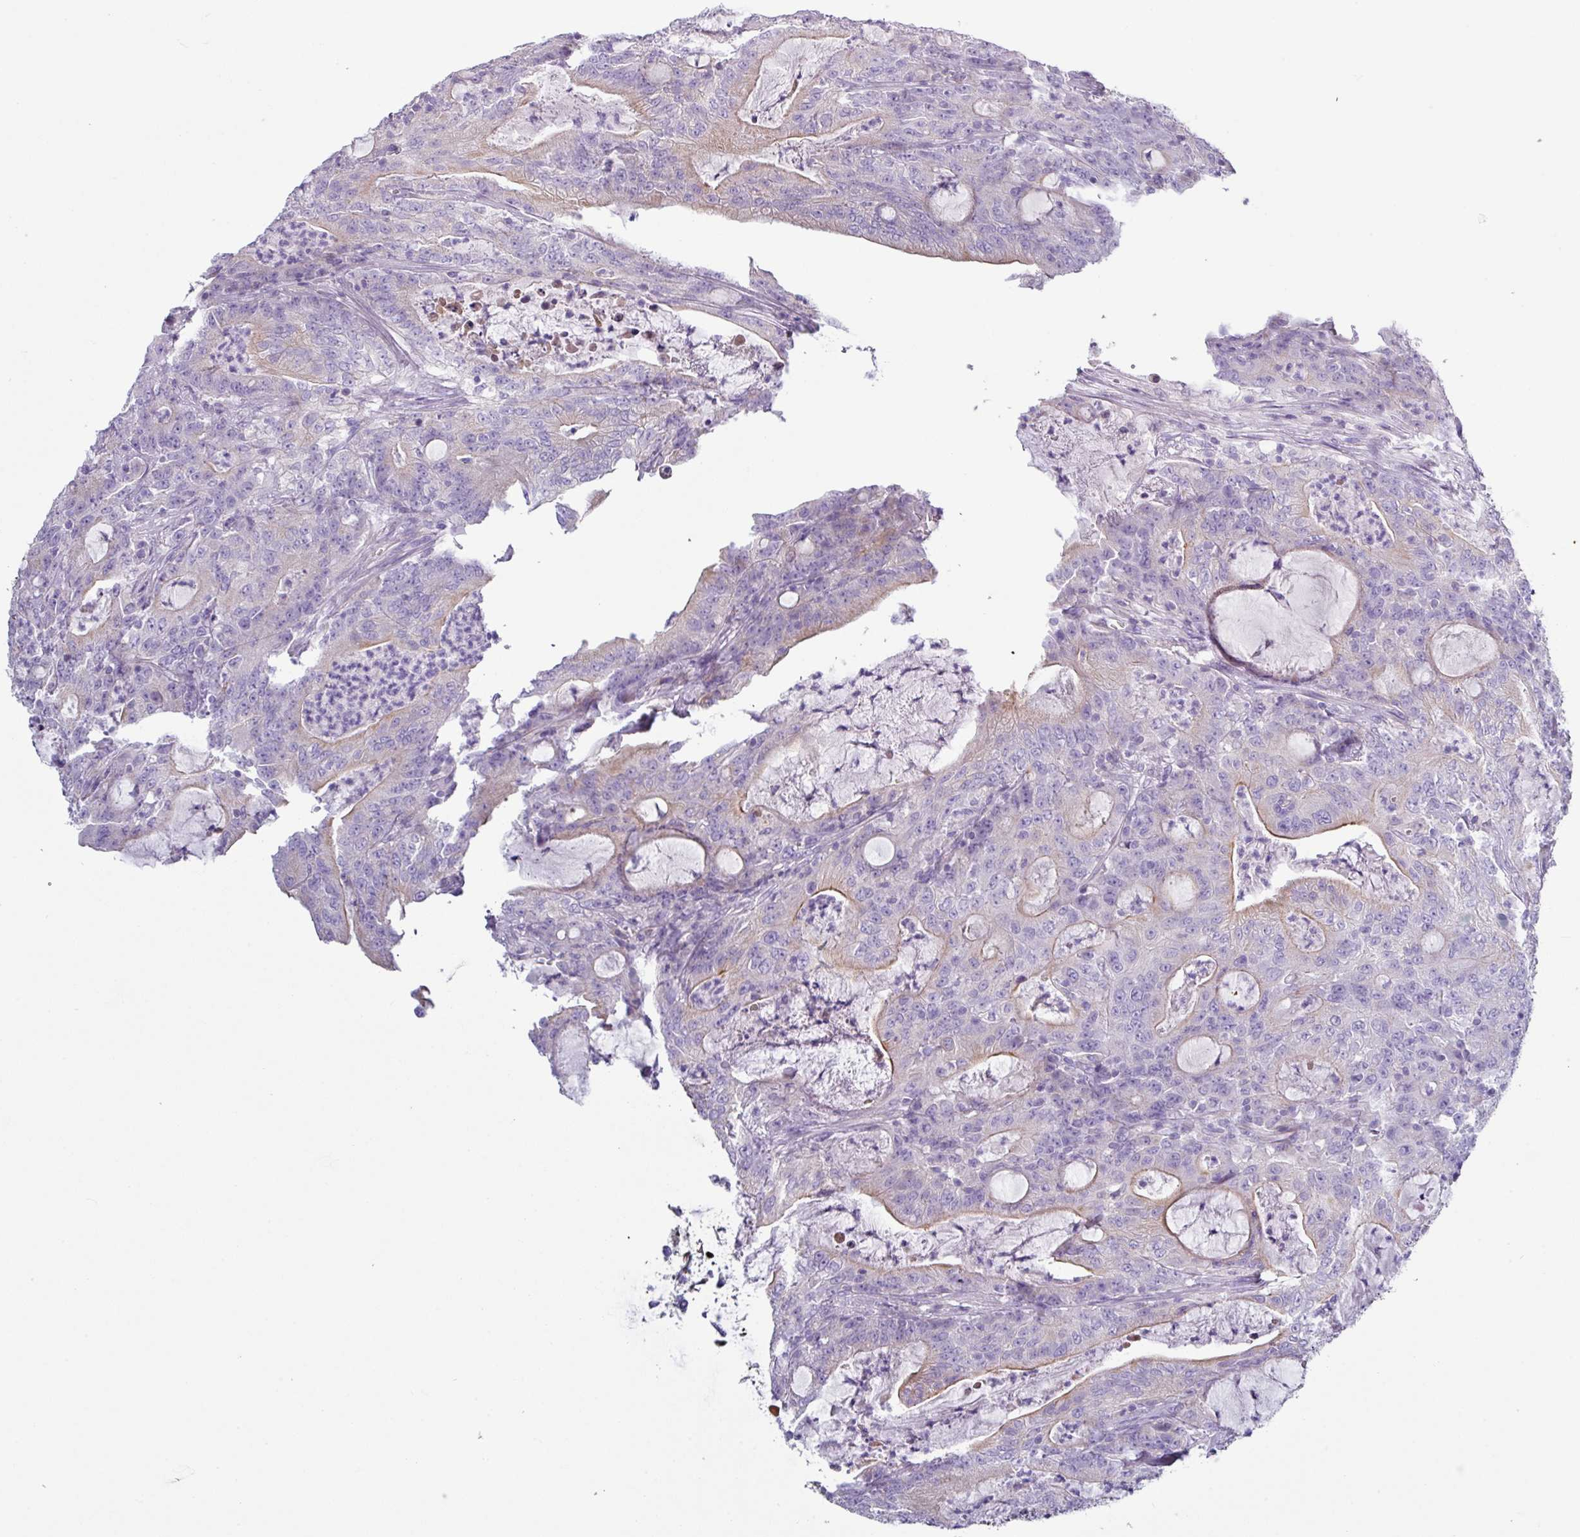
{"staining": {"intensity": "negative", "quantity": "none", "location": "none"}, "tissue": "colorectal cancer", "cell_type": "Tumor cells", "image_type": "cancer", "snomed": [{"axis": "morphology", "description": "Adenocarcinoma, NOS"}, {"axis": "topography", "description": "Colon"}], "caption": "Immunohistochemical staining of adenocarcinoma (colorectal) displays no significant positivity in tumor cells.", "gene": "RGS16", "patient": {"sex": "male", "age": 83}}